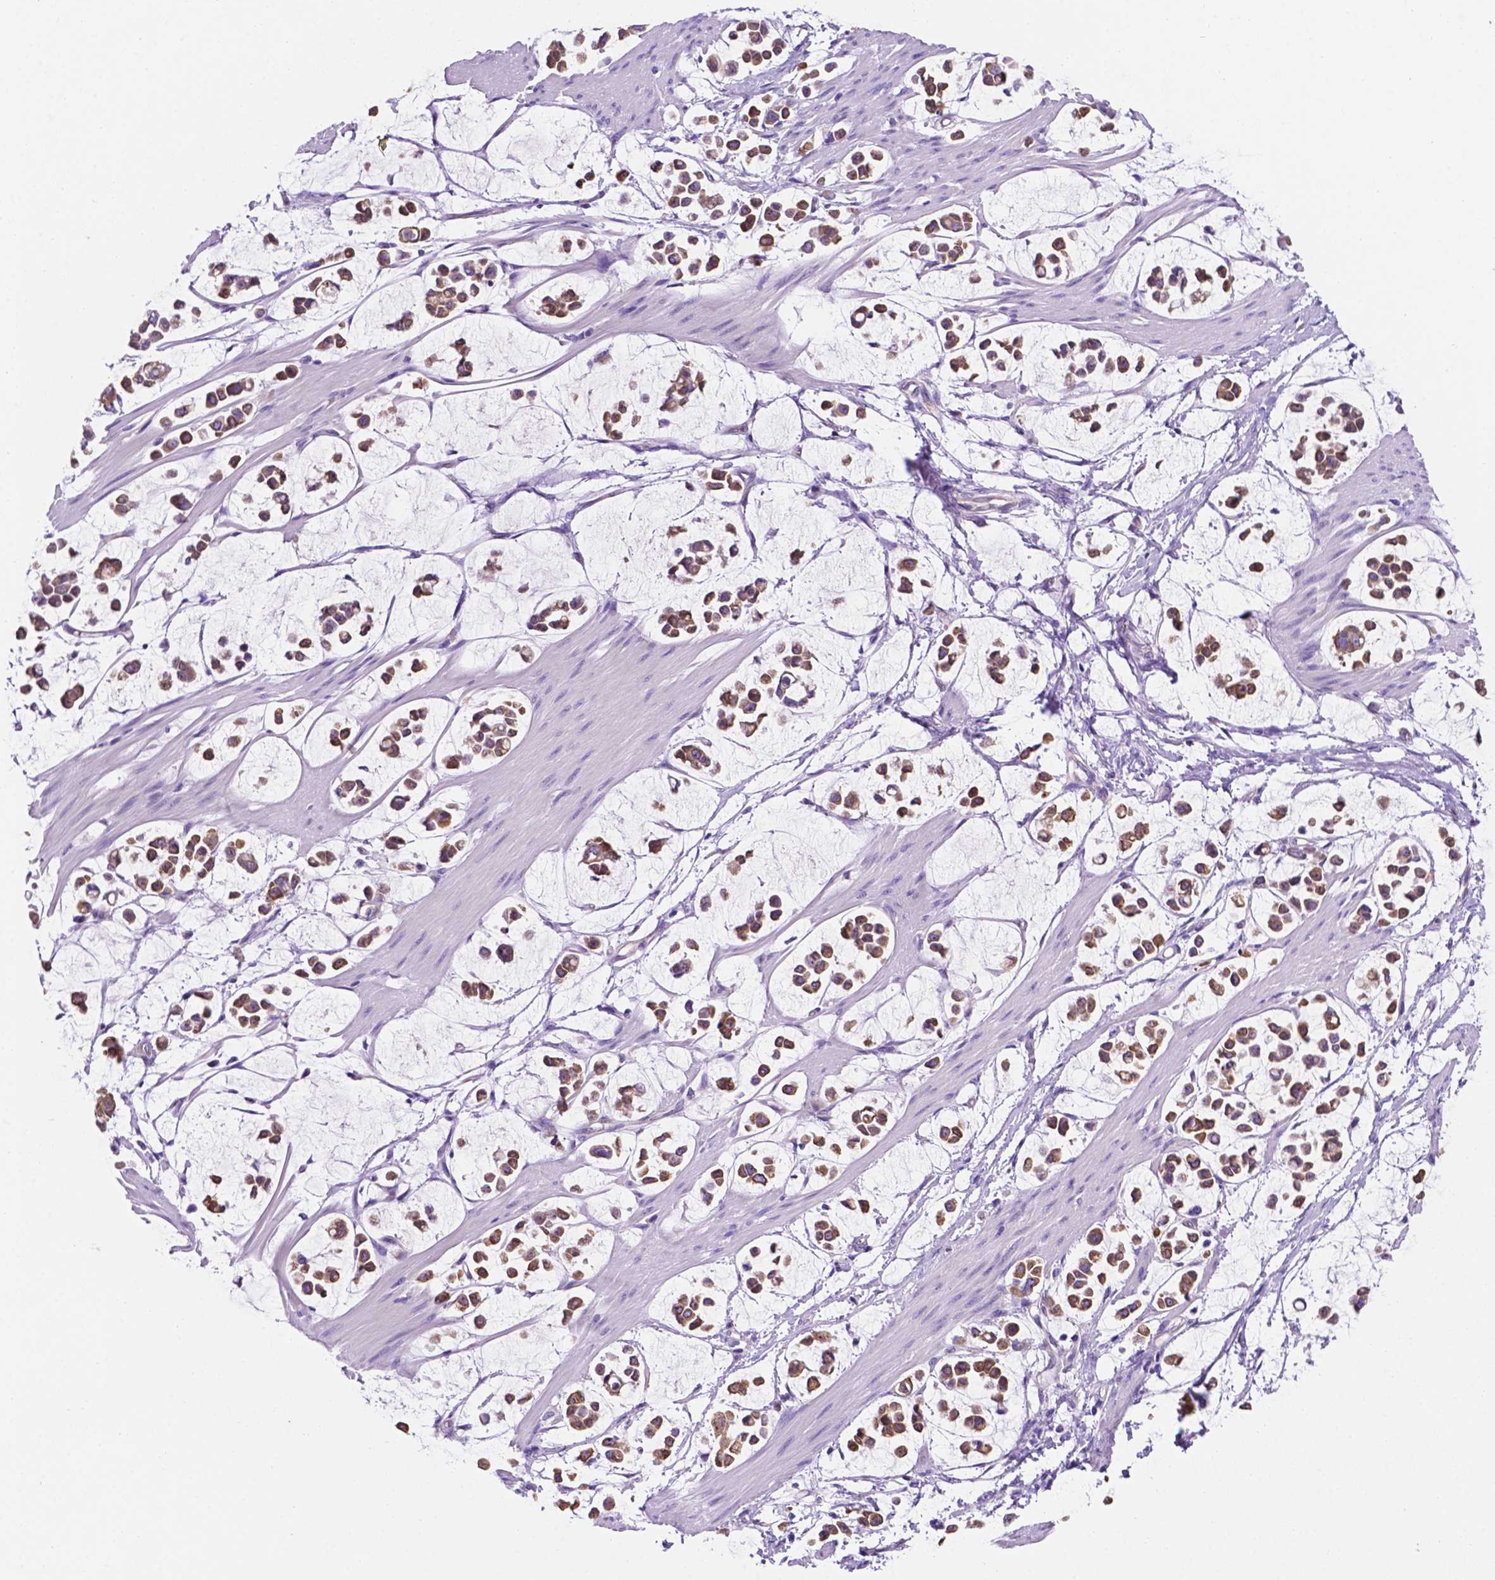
{"staining": {"intensity": "moderate", "quantity": ">75%", "location": "cytoplasmic/membranous"}, "tissue": "stomach cancer", "cell_type": "Tumor cells", "image_type": "cancer", "snomed": [{"axis": "morphology", "description": "Adenocarcinoma, NOS"}, {"axis": "topography", "description": "Stomach"}], "caption": "A brown stain highlights moderate cytoplasmic/membranous staining of a protein in stomach adenocarcinoma tumor cells.", "gene": "CEACAM7", "patient": {"sex": "male", "age": 82}}